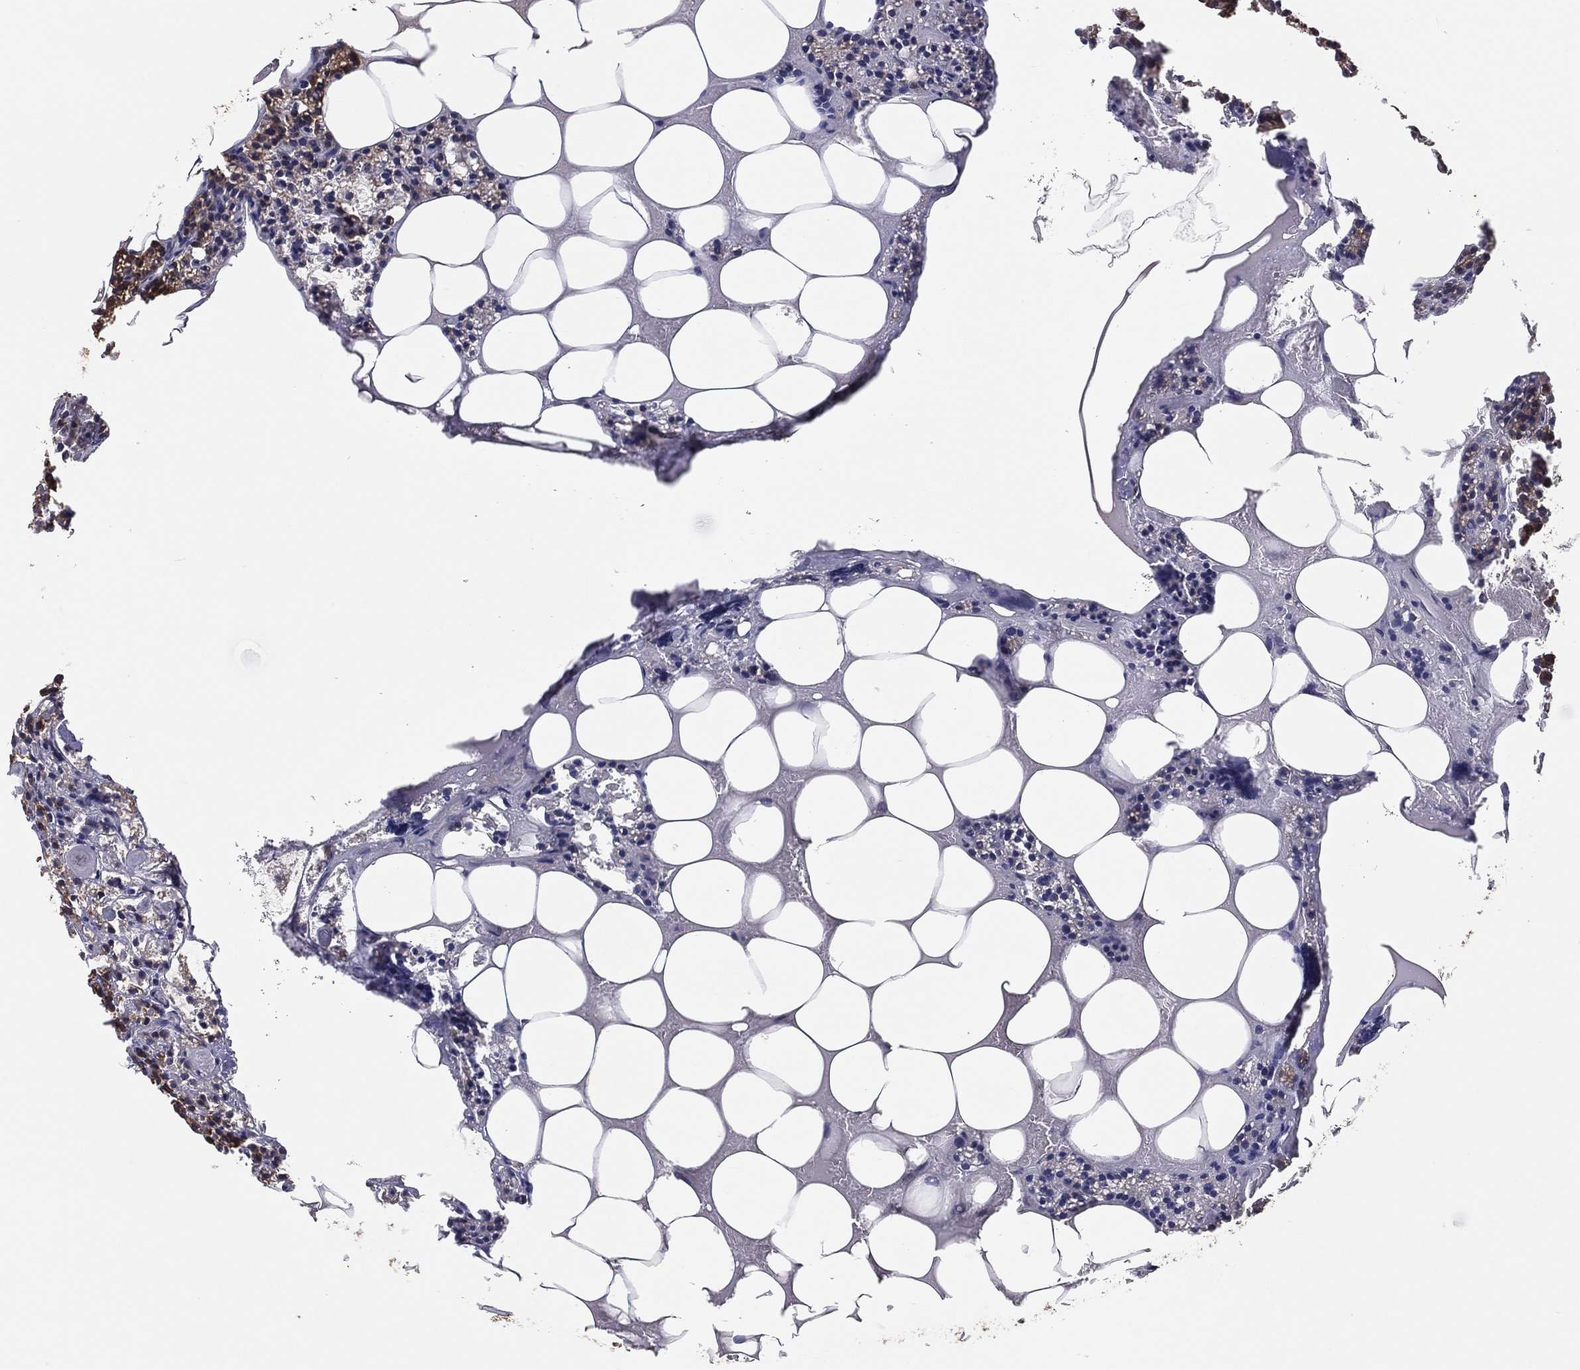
{"staining": {"intensity": "negative", "quantity": "none", "location": "none"}, "tissue": "parathyroid gland", "cell_type": "Glandular cells", "image_type": "normal", "snomed": [{"axis": "morphology", "description": "Normal tissue, NOS"}, {"axis": "topography", "description": "Parathyroid gland"}], "caption": "DAB (3,3'-diaminobenzidine) immunohistochemical staining of unremarkable parathyroid gland demonstrates no significant staining in glandular cells. Nuclei are stained in blue.", "gene": "EIF2B5", "patient": {"sex": "female", "age": 83}}